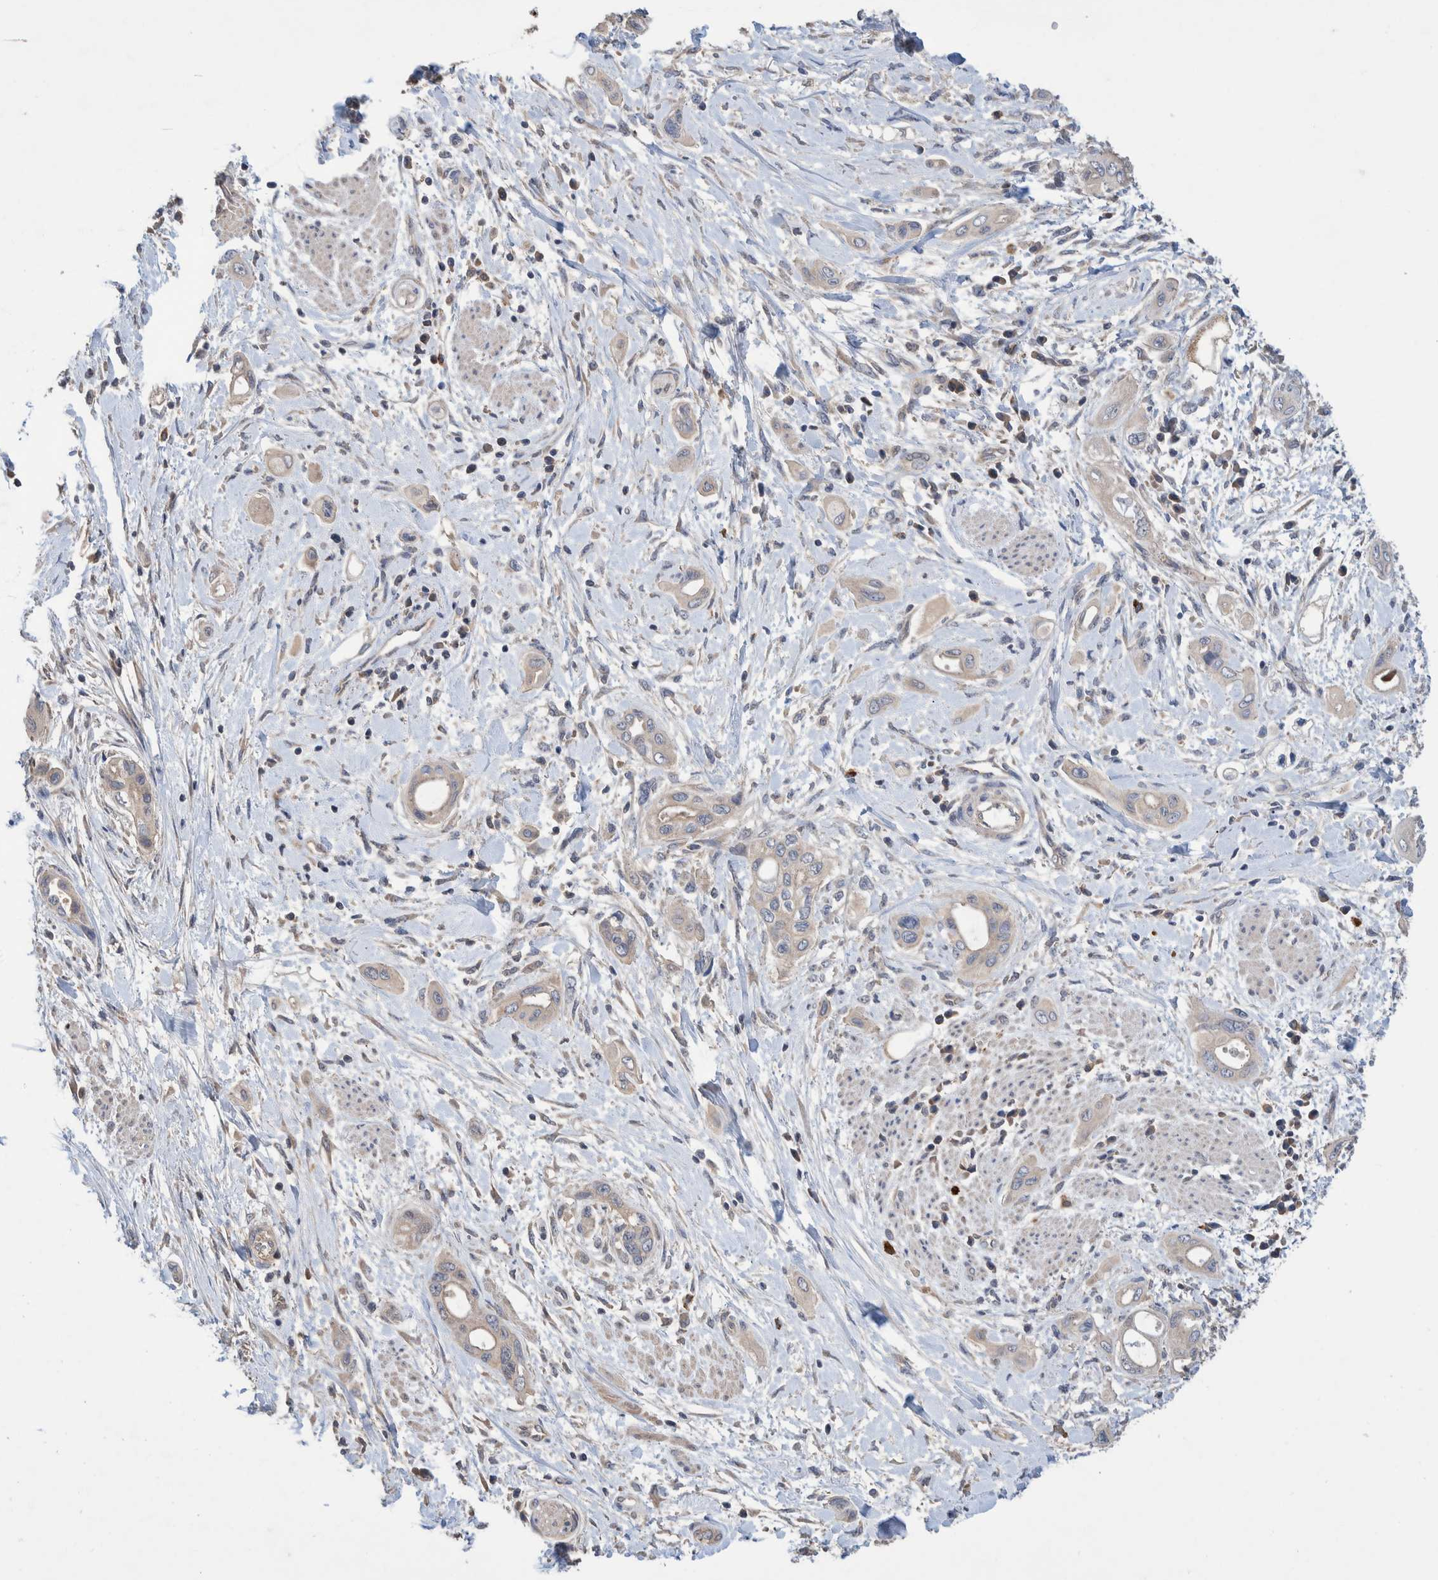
{"staining": {"intensity": "negative", "quantity": "none", "location": "none"}, "tissue": "pancreatic cancer", "cell_type": "Tumor cells", "image_type": "cancer", "snomed": [{"axis": "morphology", "description": "Adenocarcinoma, NOS"}, {"axis": "topography", "description": "Pancreas"}], "caption": "DAB (3,3'-diaminobenzidine) immunohistochemical staining of adenocarcinoma (pancreatic) displays no significant expression in tumor cells.", "gene": "PLPBP", "patient": {"sex": "male", "age": 59}}